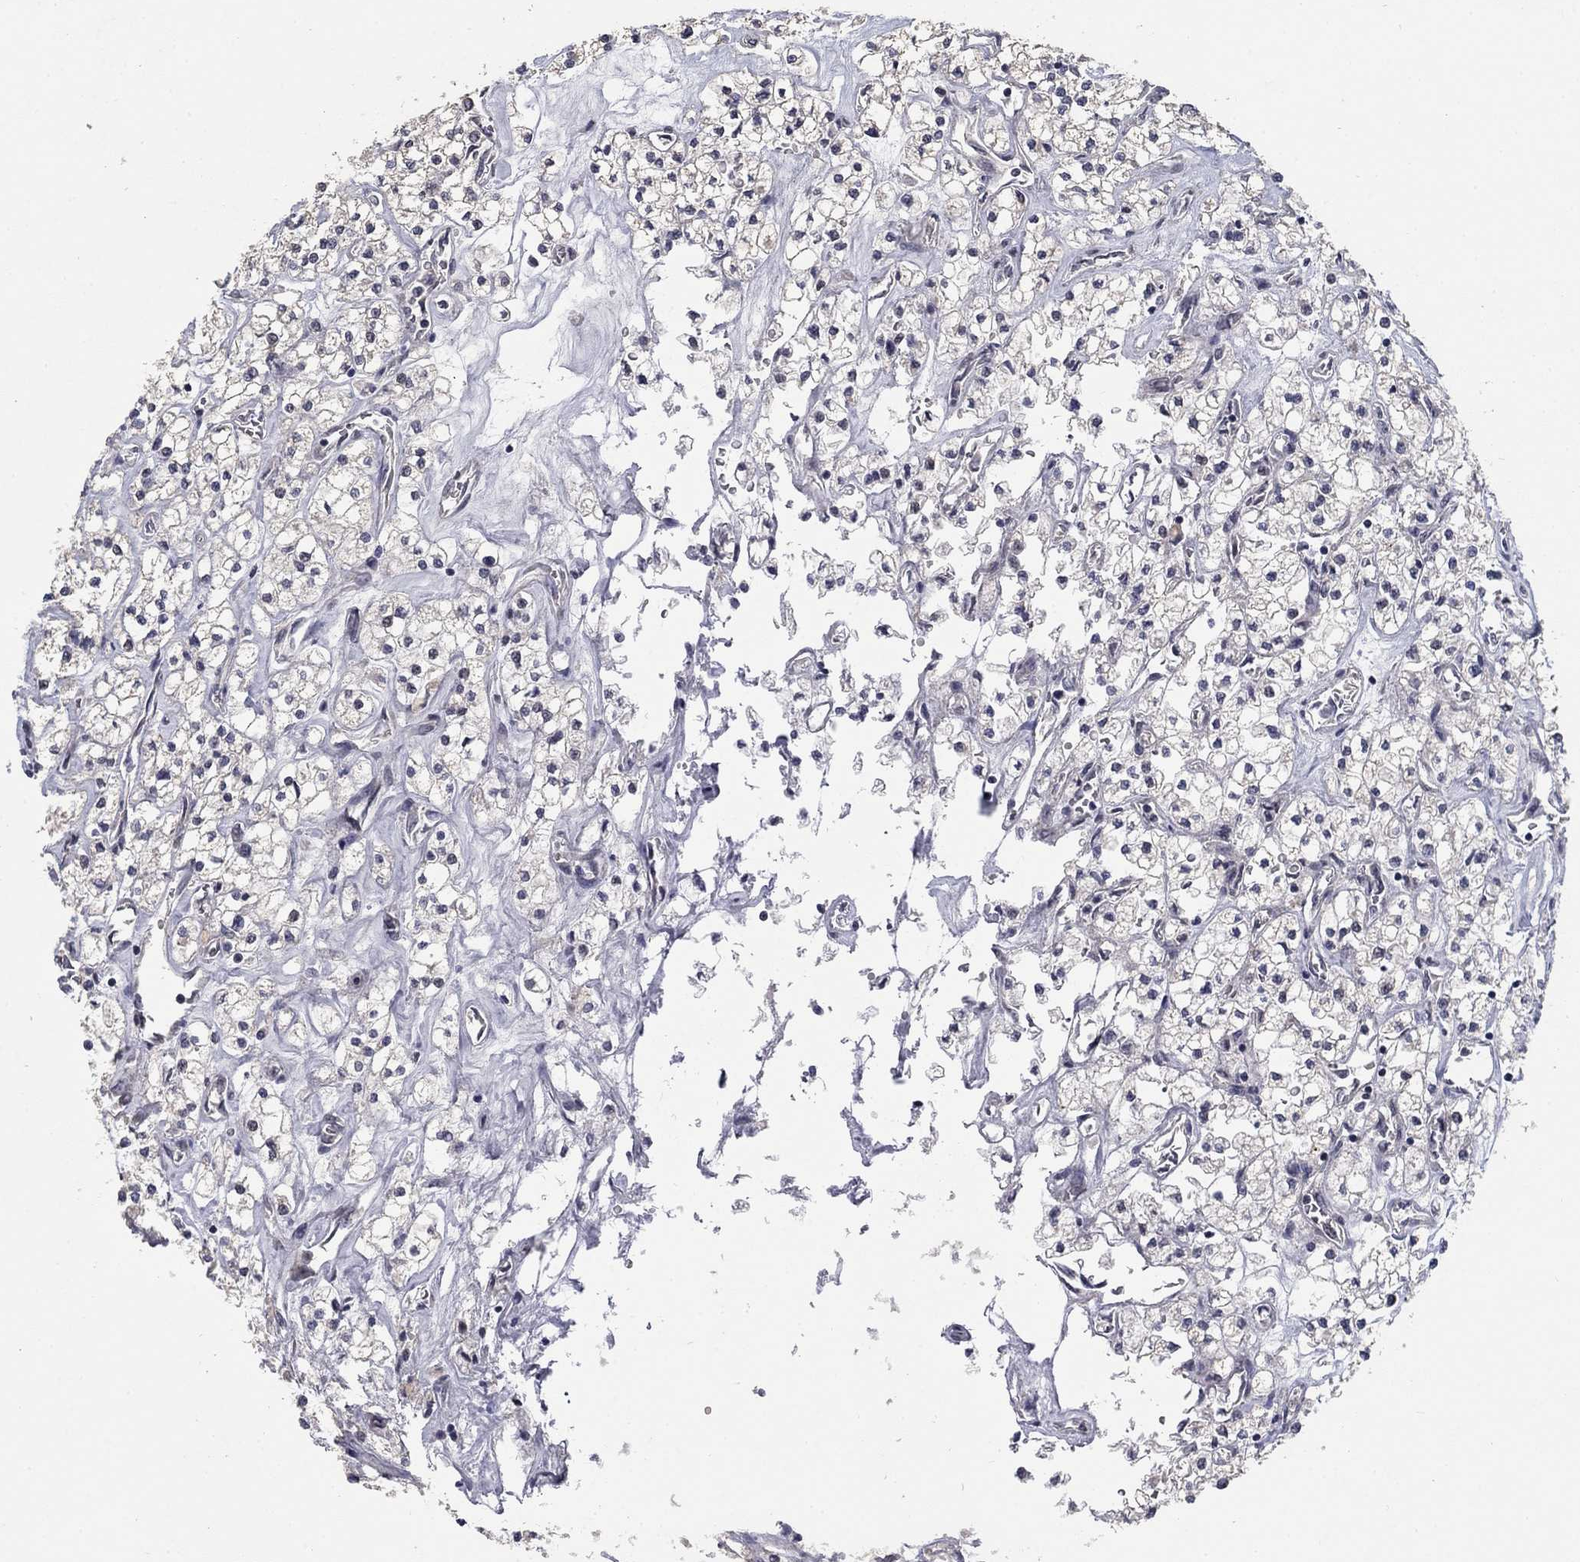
{"staining": {"intensity": "negative", "quantity": "none", "location": "none"}, "tissue": "renal cancer", "cell_type": "Tumor cells", "image_type": "cancer", "snomed": [{"axis": "morphology", "description": "Adenocarcinoma, NOS"}, {"axis": "topography", "description": "Kidney"}], "caption": "Tumor cells are negative for brown protein staining in renal cancer (adenocarcinoma).", "gene": "SPATA33", "patient": {"sex": "male", "age": 80}}